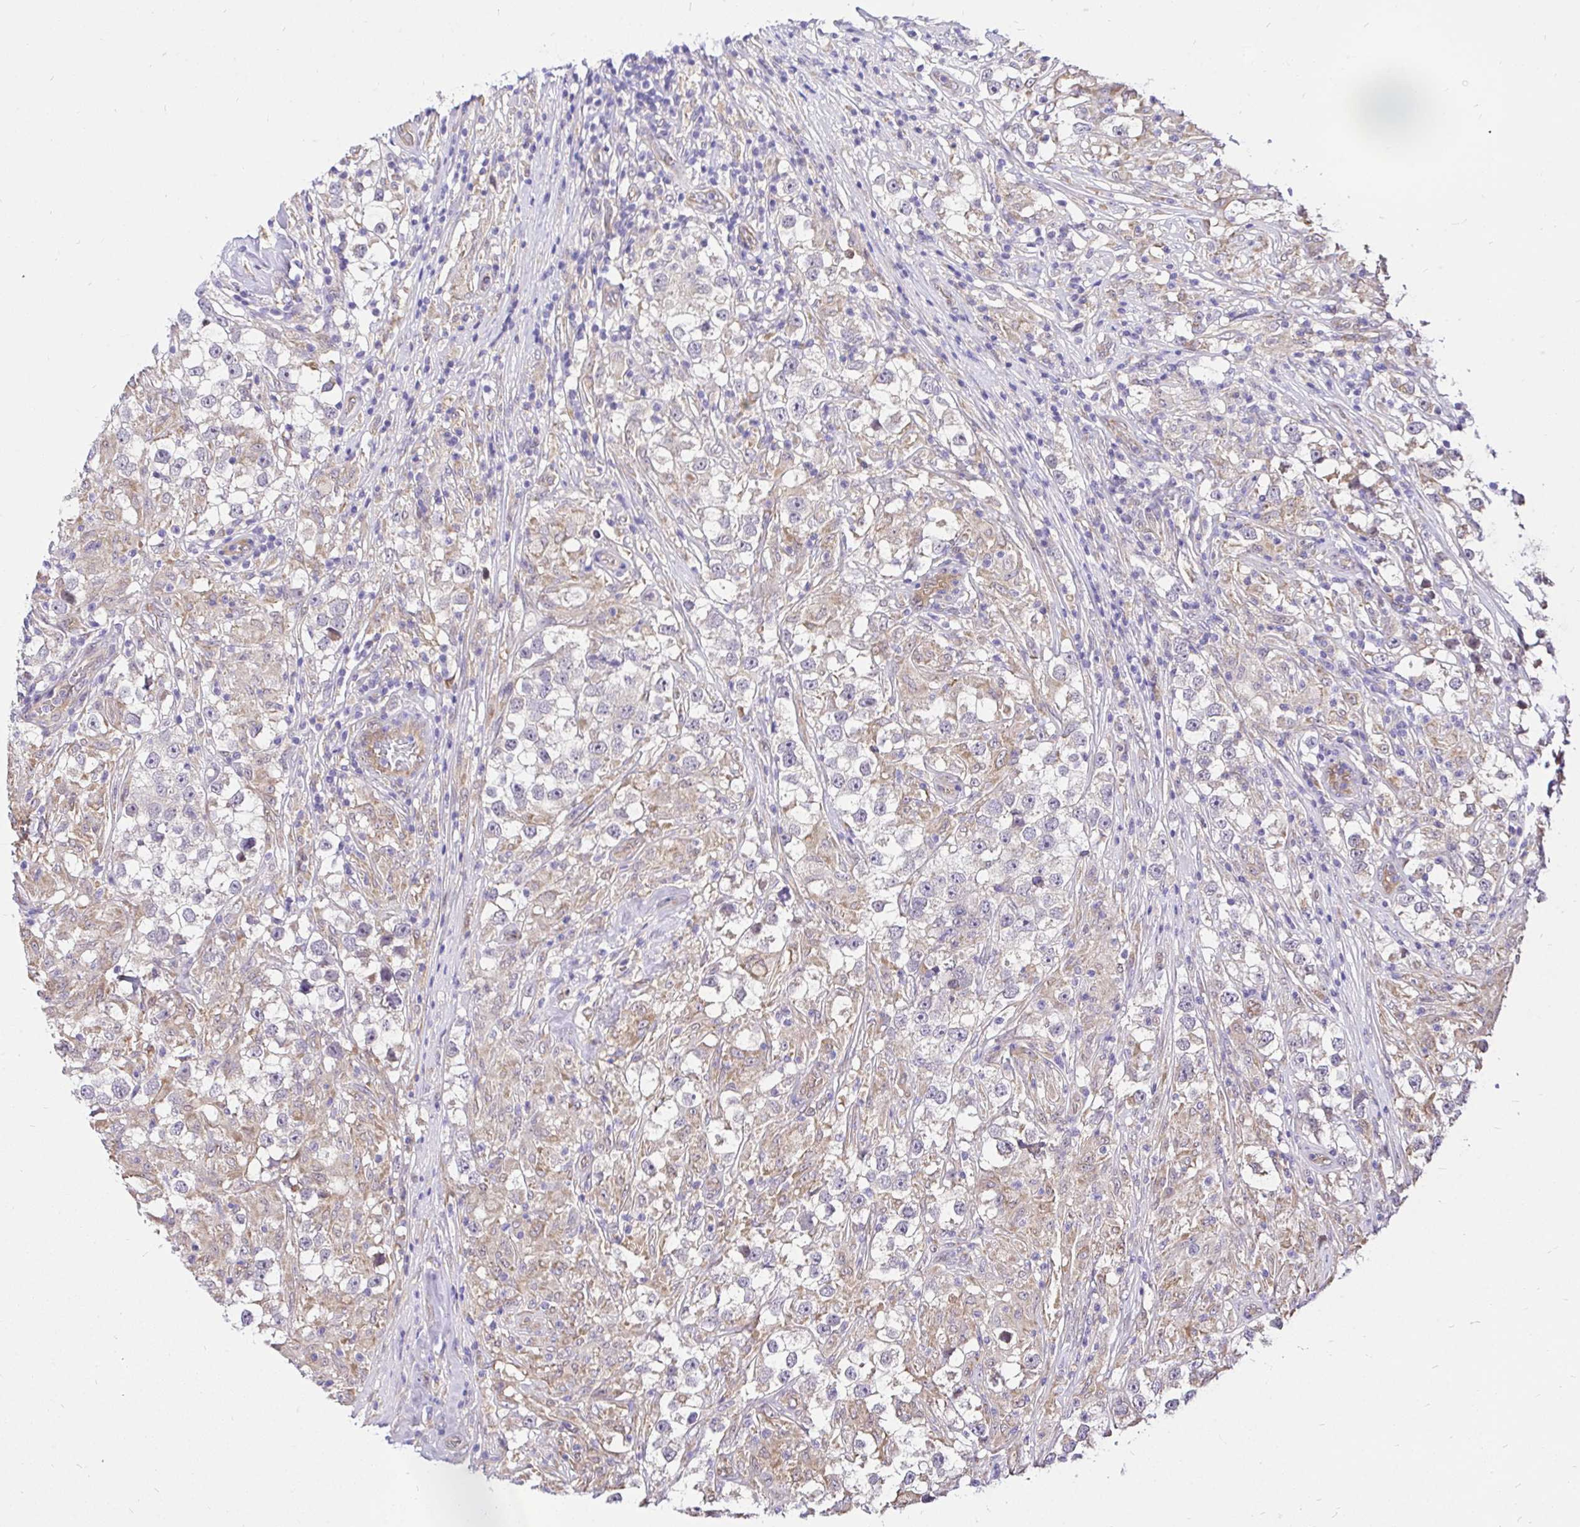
{"staining": {"intensity": "negative", "quantity": "none", "location": "none"}, "tissue": "testis cancer", "cell_type": "Tumor cells", "image_type": "cancer", "snomed": [{"axis": "morphology", "description": "Seminoma, NOS"}, {"axis": "topography", "description": "Testis"}], "caption": "Tumor cells are negative for brown protein staining in testis seminoma. (DAB immunohistochemistry, high magnification).", "gene": "CCDC122", "patient": {"sex": "male", "age": 46}}